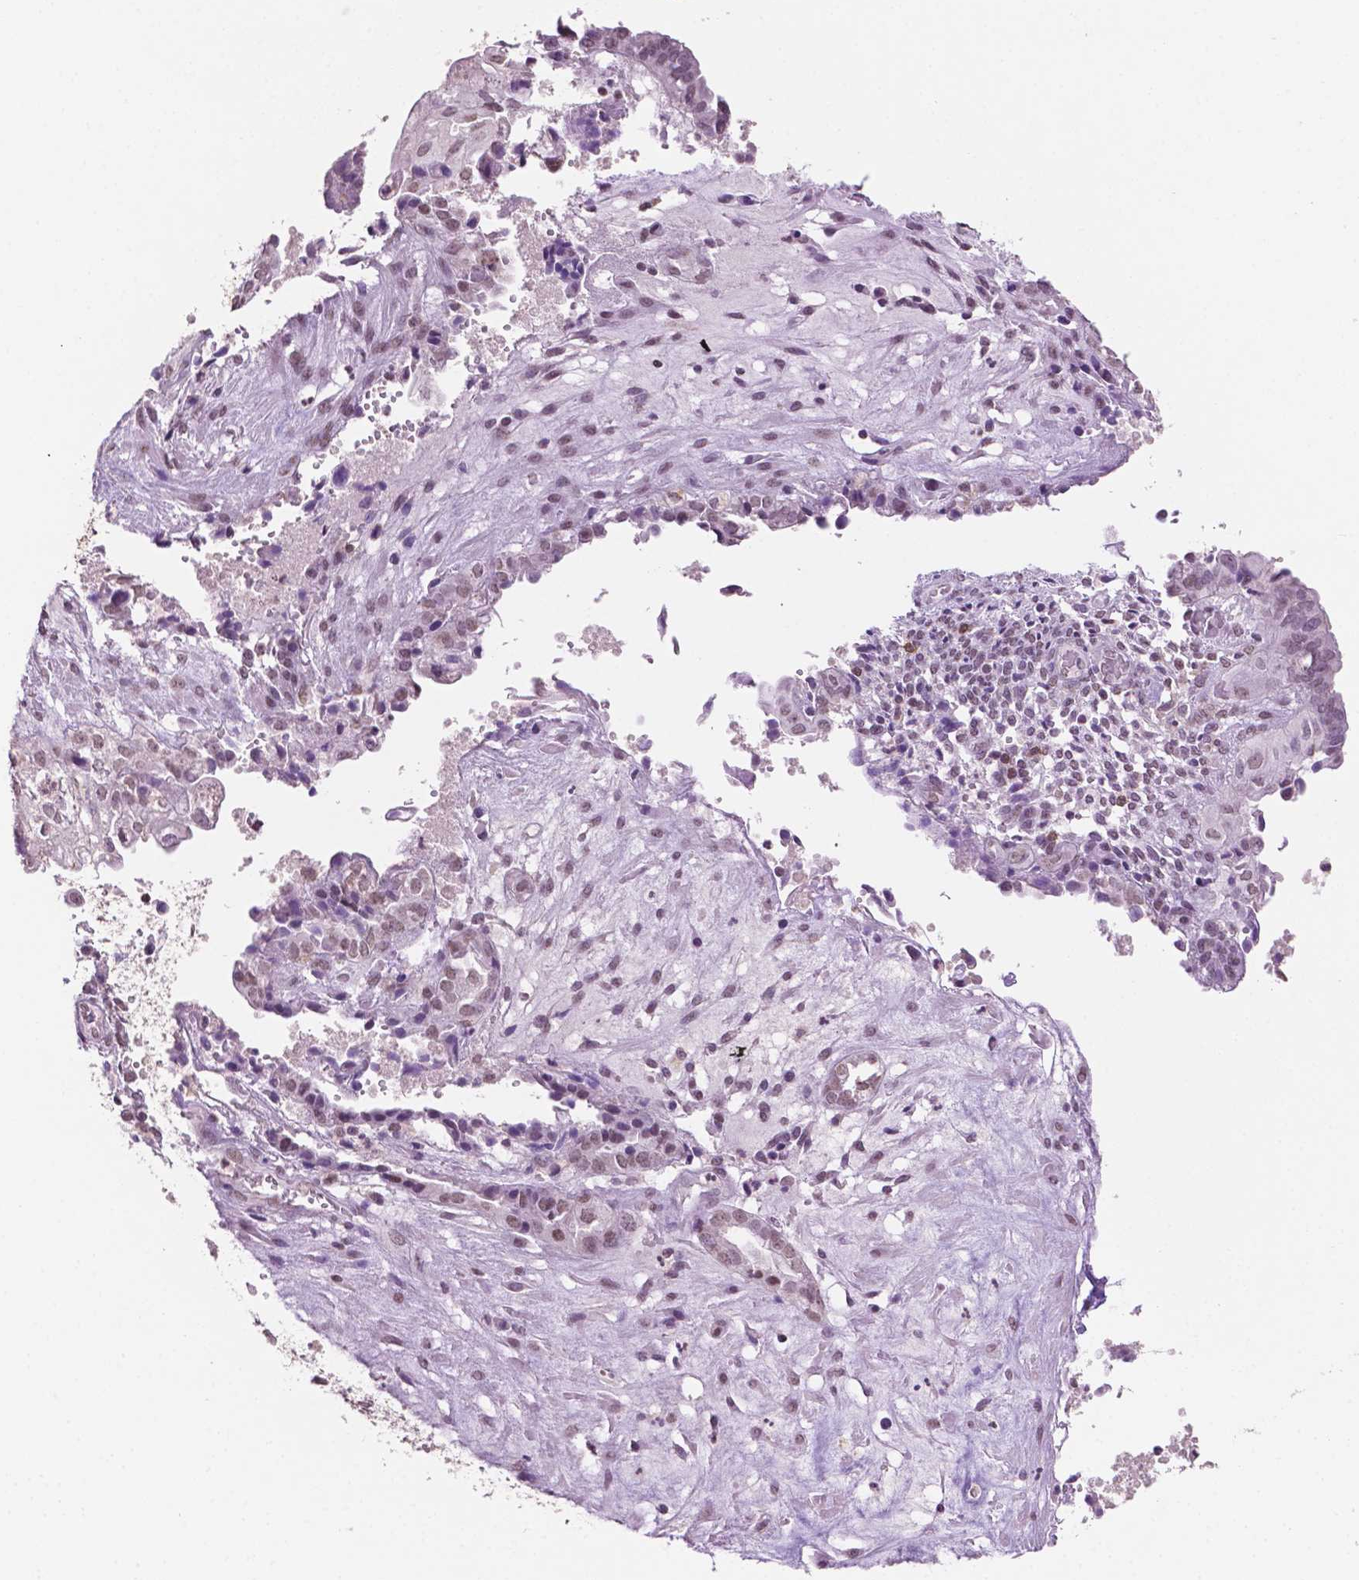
{"staining": {"intensity": "weak", "quantity": ">75%", "location": "nuclear"}, "tissue": "ovarian cancer", "cell_type": "Tumor cells", "image_type": "cancer", "snomed": [{"axis": "morphology", "description": "Carcinoma, endometroid"}, {"axis": "topography", "description": "Ovary"}], "caption": "Immunohistochemical staining of ovarian cancer (endometroid carcinoma) demonstrates low levels of weak nuclear protein expression in about >75% of tumor cells. (DAB (3,3'-diaminobenzidine) IHC with brightfield microscopy, high magnification).", "gene": "PTPN6", "patient": {"sex": "female", "age": 64}}